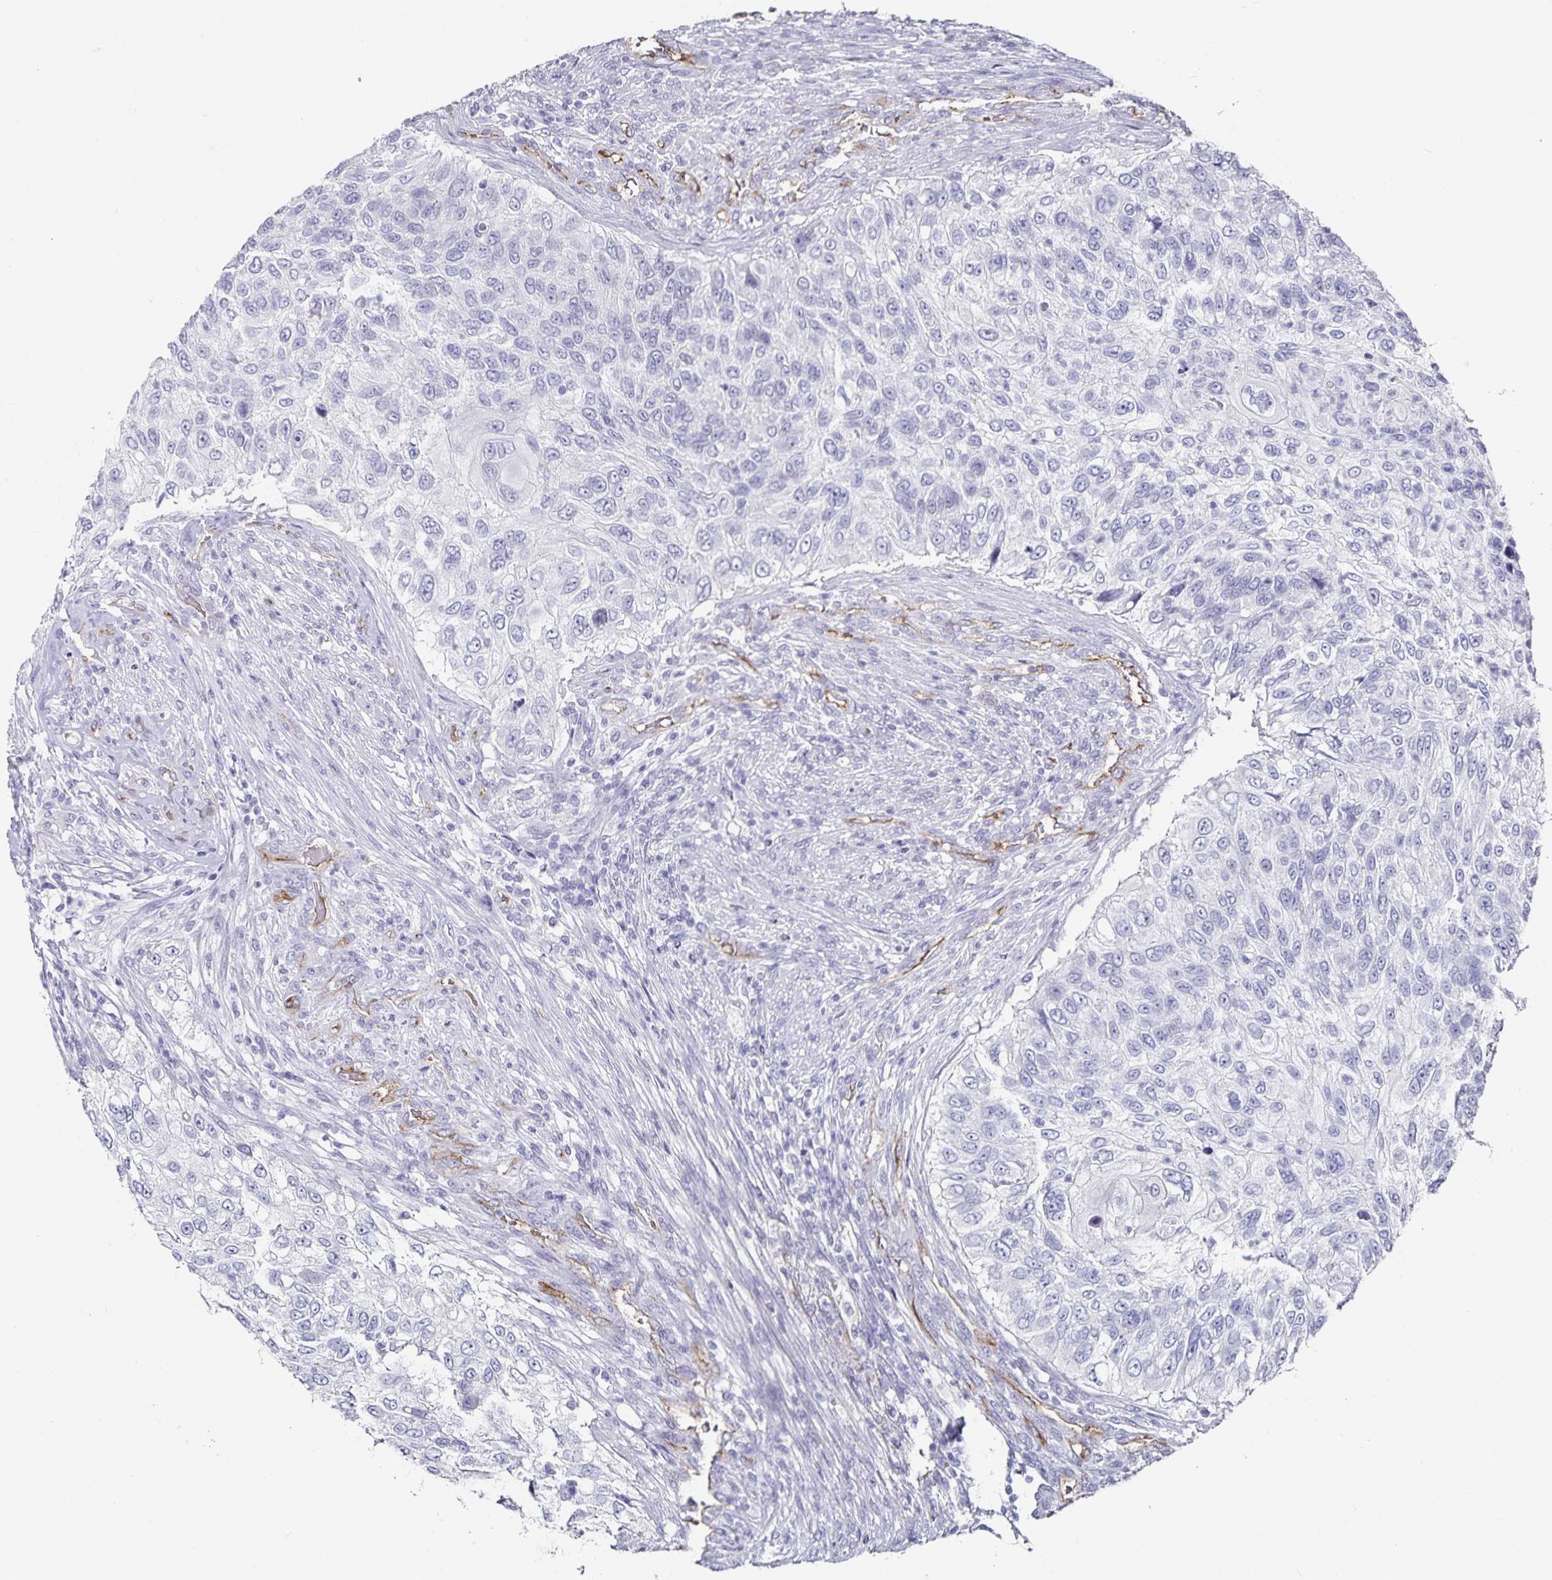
{"staining": {"intensity": "negative", "quantity": "none", "location": "none"}, "tissue": "urothelial cancer", "cell_type": "Tumor cells", "image_type": "cancer", "snomed": [{"axis": "morphology", "description": "Urothelial carcinoma, High grade"}, {"axis": "topography", "description": "Urinary bladder"}], "caption": "Tumor cells are negative for protein expression in human high-grade urothelial carcinoma.", "gene": "PODXL", "patient": {"sex": "female", "age": 60}}